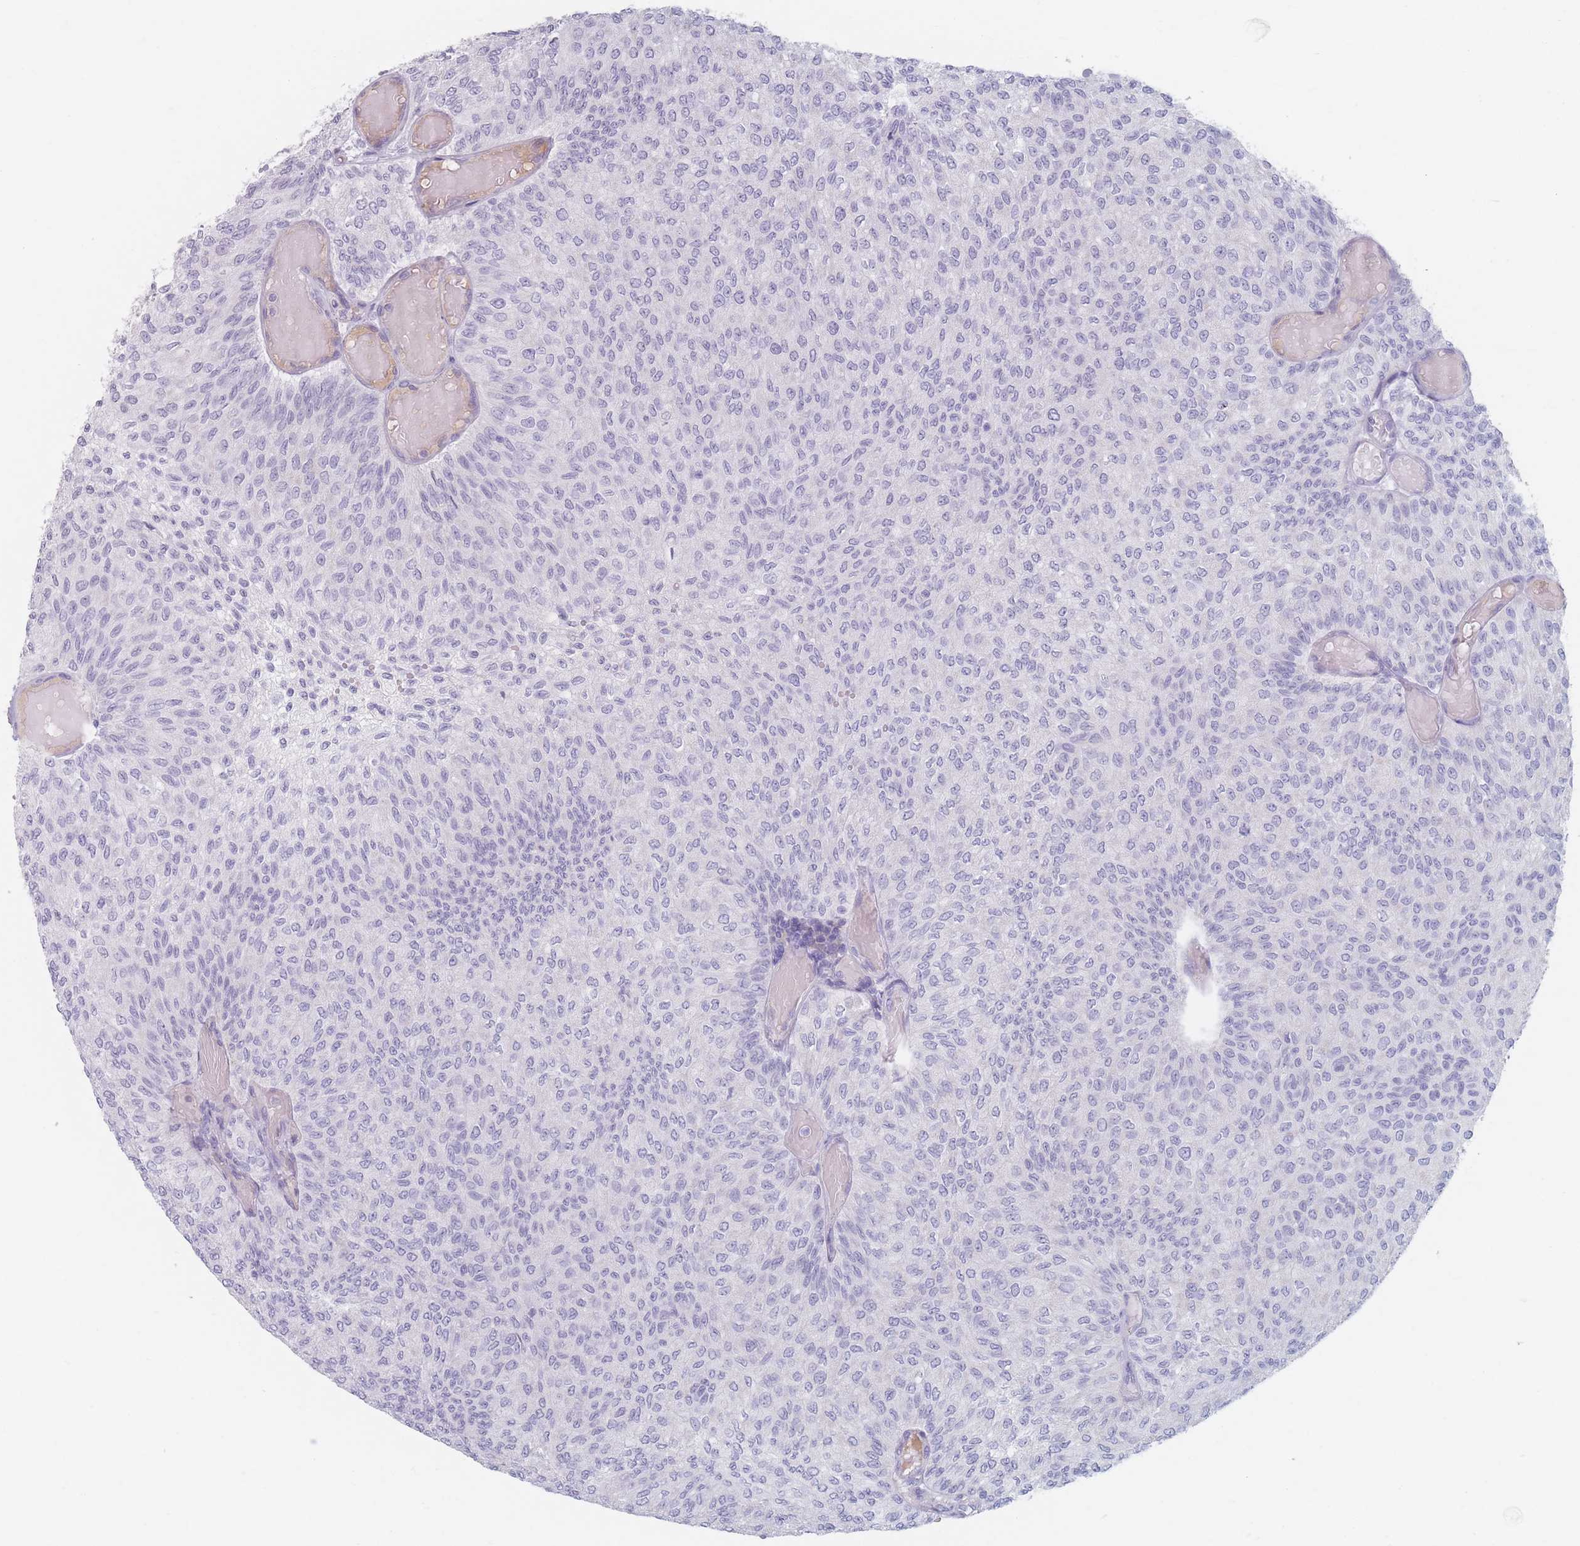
{"staining": {"intensity": "negative", "quantity": "none", "location": "none"}, "tissue": "urothelial cancer", "cell_type": "Tumor cells", "image_type": "cancer", "snomed": [{"axis": "morphology", "description": "Urothelial carcinoma, Low grade"}, {"axis": "topography", "description": "Urinary bladder"}], "caption": "Tumor cells are negative for brown protein staining in urothelial cancer.", "gene": "PIGM", "patient": {"sex": "male", "age": 78}}